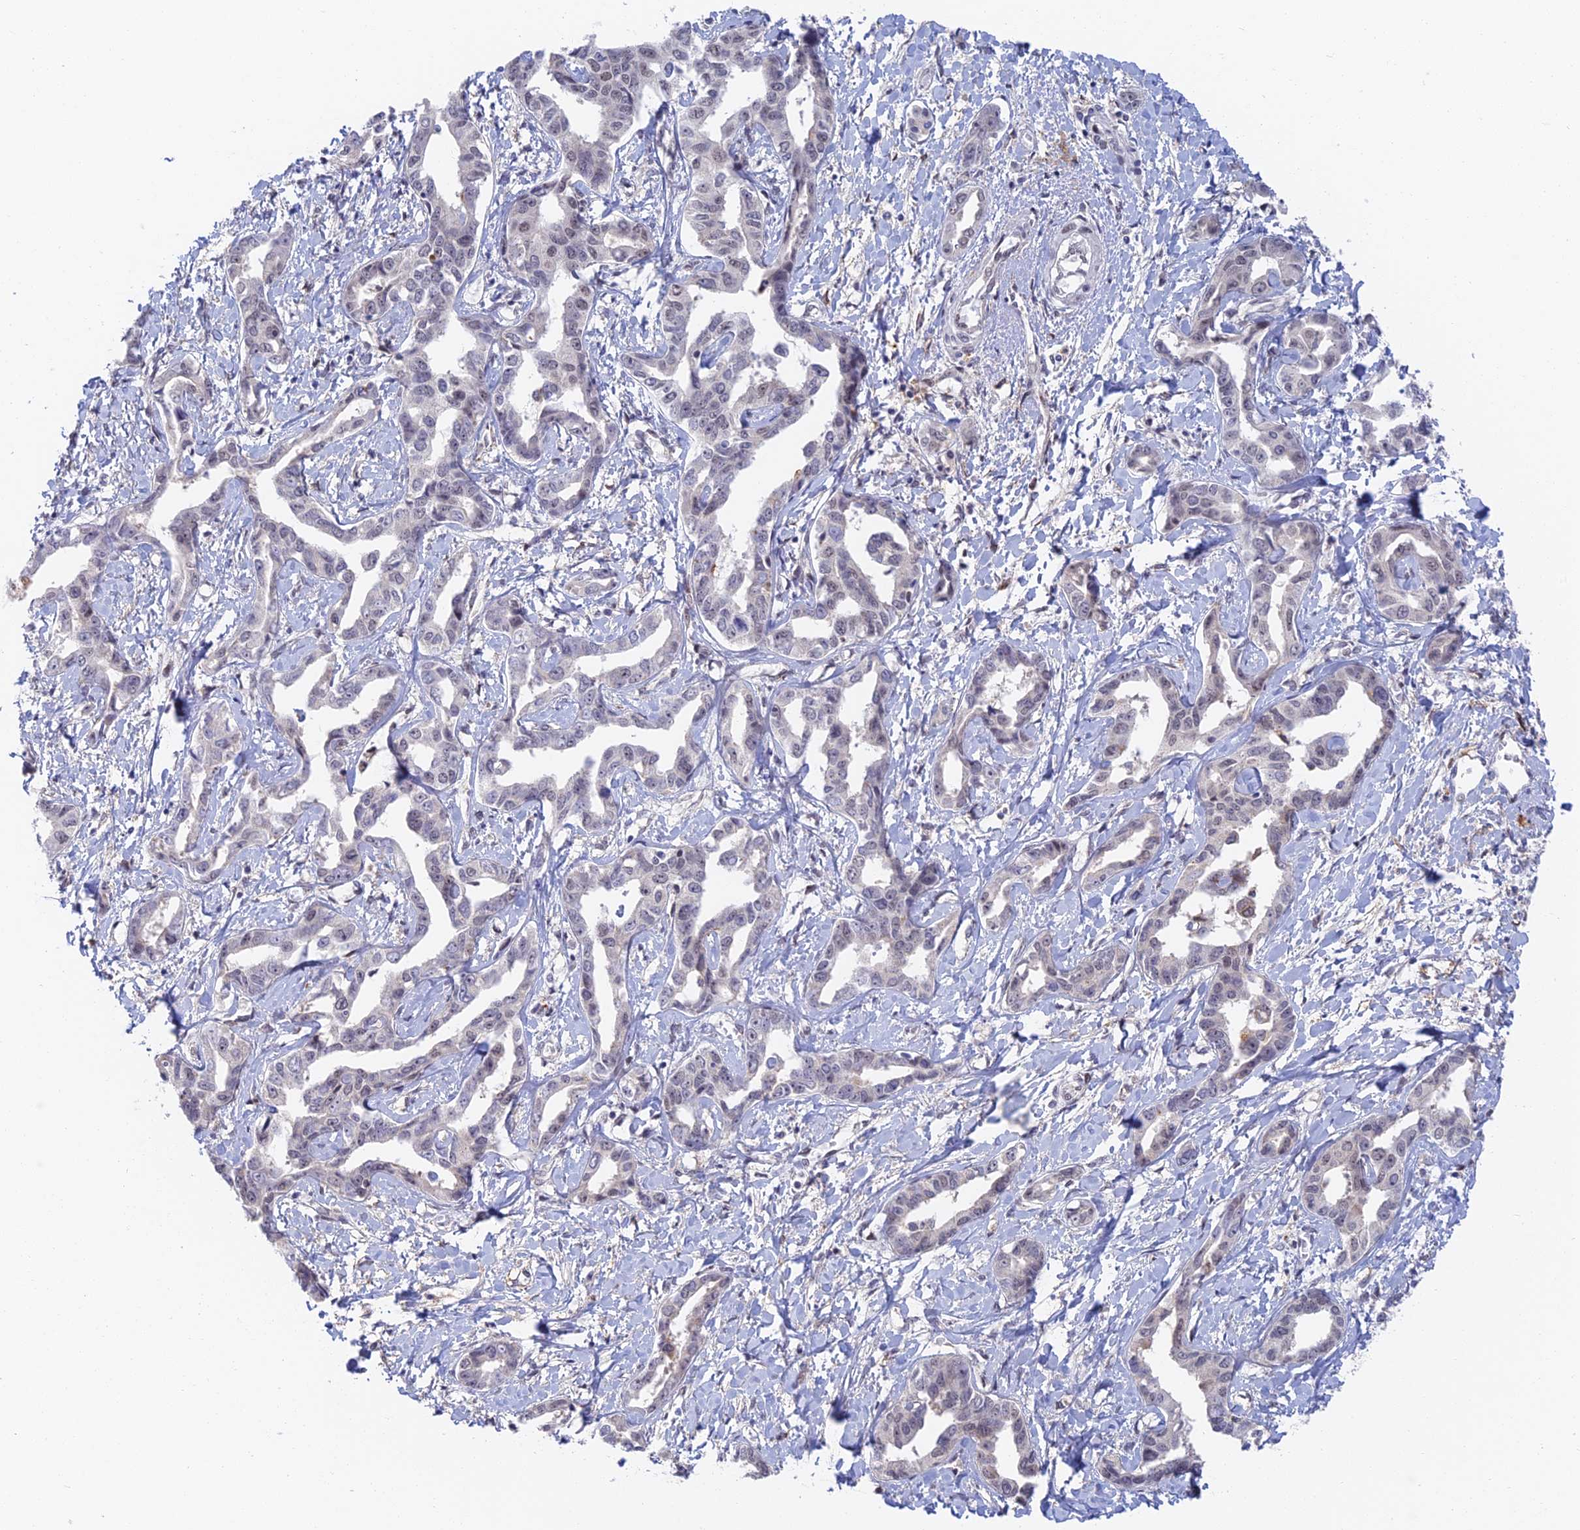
{"staining": {"intensity": "negative", "quantity": "none", "location": "none"}, "tissue": "liver cancer", "cell_type": "Tumor cells", "image_type": "cancer", "snomed": [{"axis": "morphology", "description": "Cholangiocarcinoma"}, {"axis": "topography", "description": "Liver"}], "caption": "Micrograph shows no significant protein expression in tumor cells of liver cancer (cholangiocarcinoma).", "gene": "ZUP1", "patient": {"sex": "male", "age": 59}}